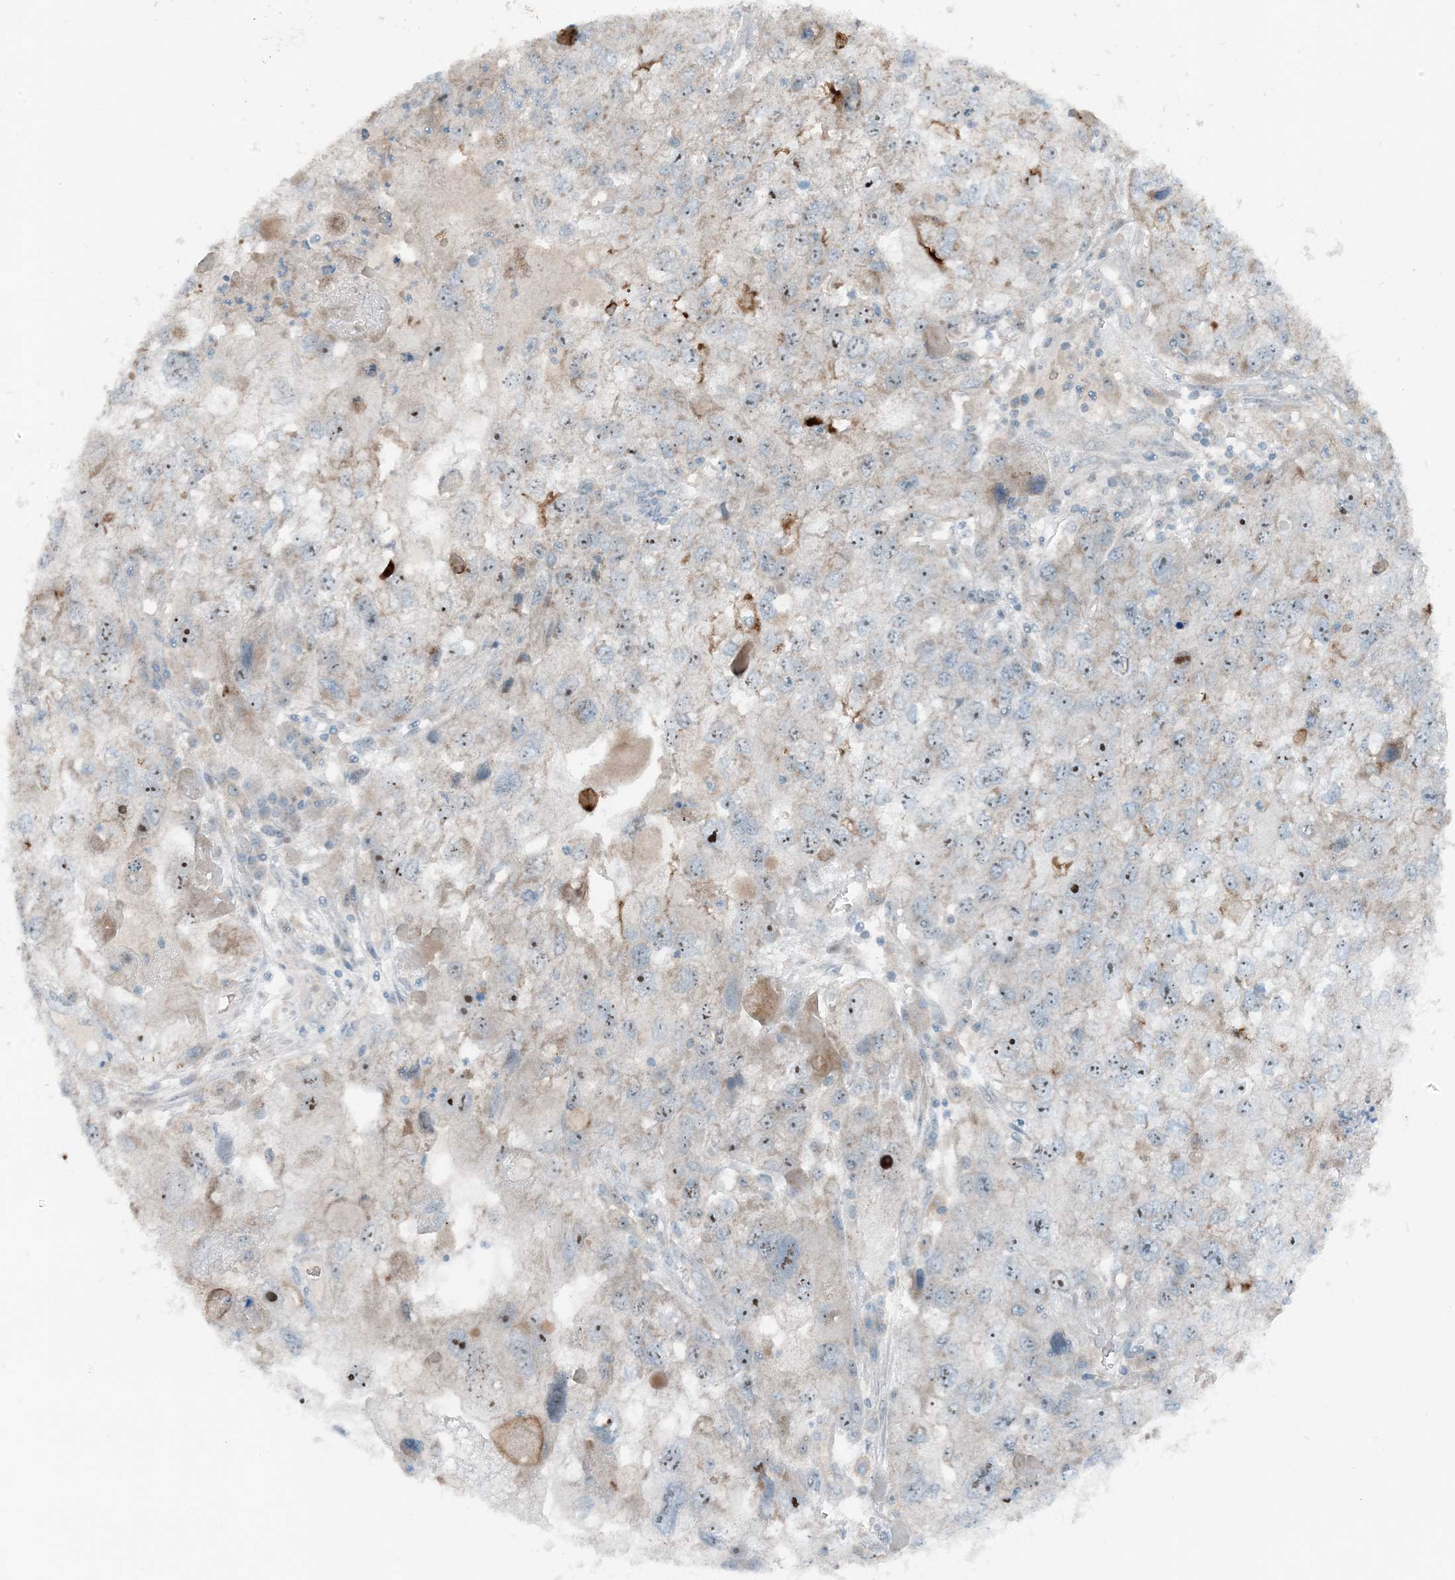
{"staining": {"intensity": "weak", "quantity": "25%-75%", "location": "cytoplasmic/membranous"}, "tissue": "endometrial cancer", "cell_type": "Tumor cells", "image_type": "cancer", "snomed": [{"axis": "morphology", "description": "Adenocarcinoma, NOS"}, {"axis": "topography", "description": "Endometrium"}], "caption": "IHC image of human adenocarcinoma (endometrial) stained for a protein (brown), which exhibits low levels of weak cytoplasmic/membranous staining in approximately 25%-75% of tumor cells.", "gene": "MITD1", "patient": {"sex": "female", "age": 49}}